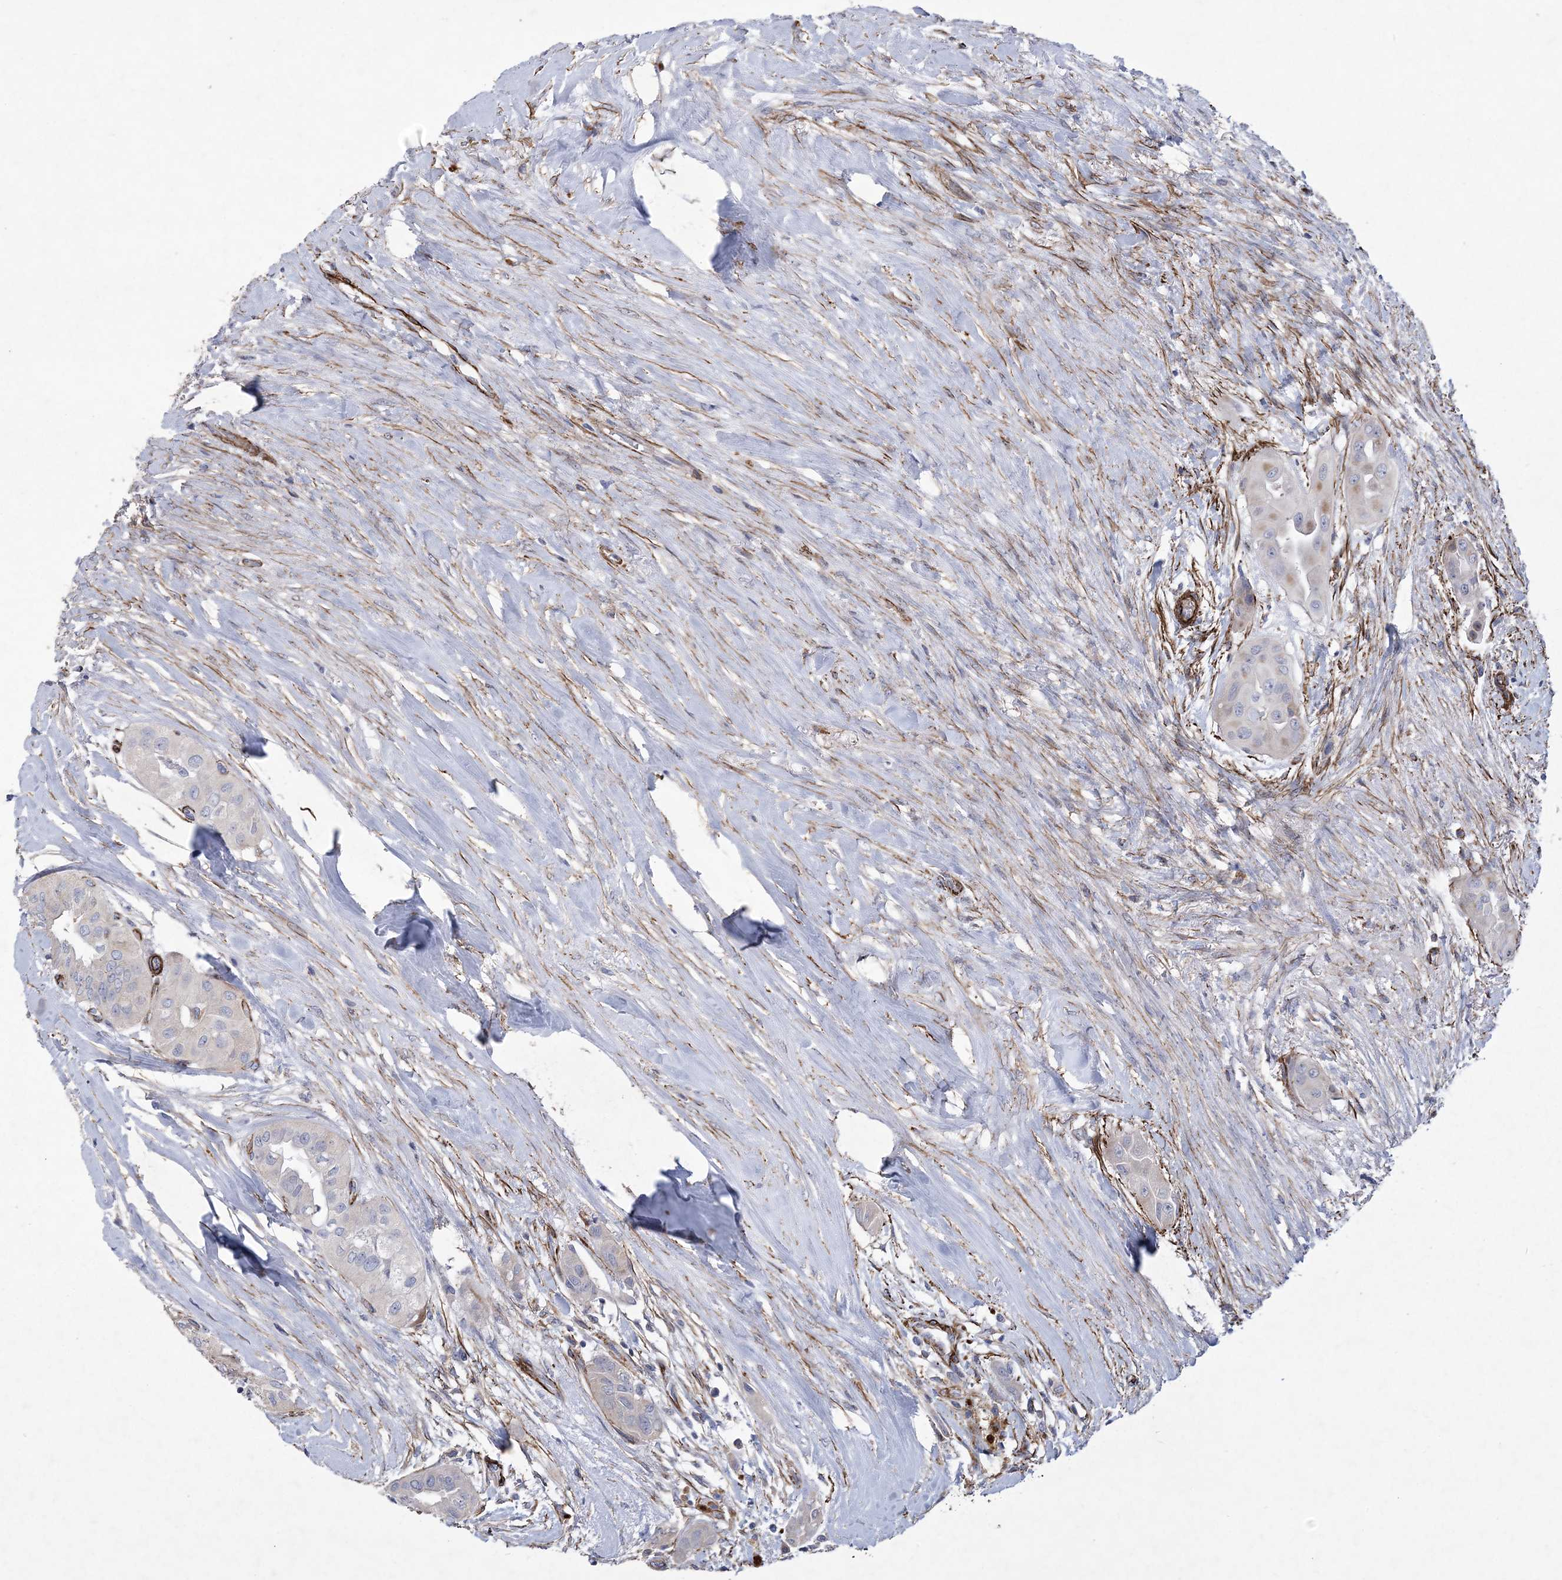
{"staining": {"intensity": "negative", "quantity": "none", "location": "none"}, "tissue": "thyroid cancer", "cell_type": "Tumor cells", "image_type": "cancer", "snomed": [{"axis": "morphology", "description": "Papillary adenocarcinoma, NOS"}, {"axis": "topography", "description": "Thyroid gland"}], "caption": "A photomicrograph of human papillary adenocarcinoma (thyroid) is negative for staining in tumor cells. (Immunohistochemistry (ihc), brightfield microscopy, high magnification).", "gene": "ARSJ", "patient": {"sex": "female", "age": 59}}